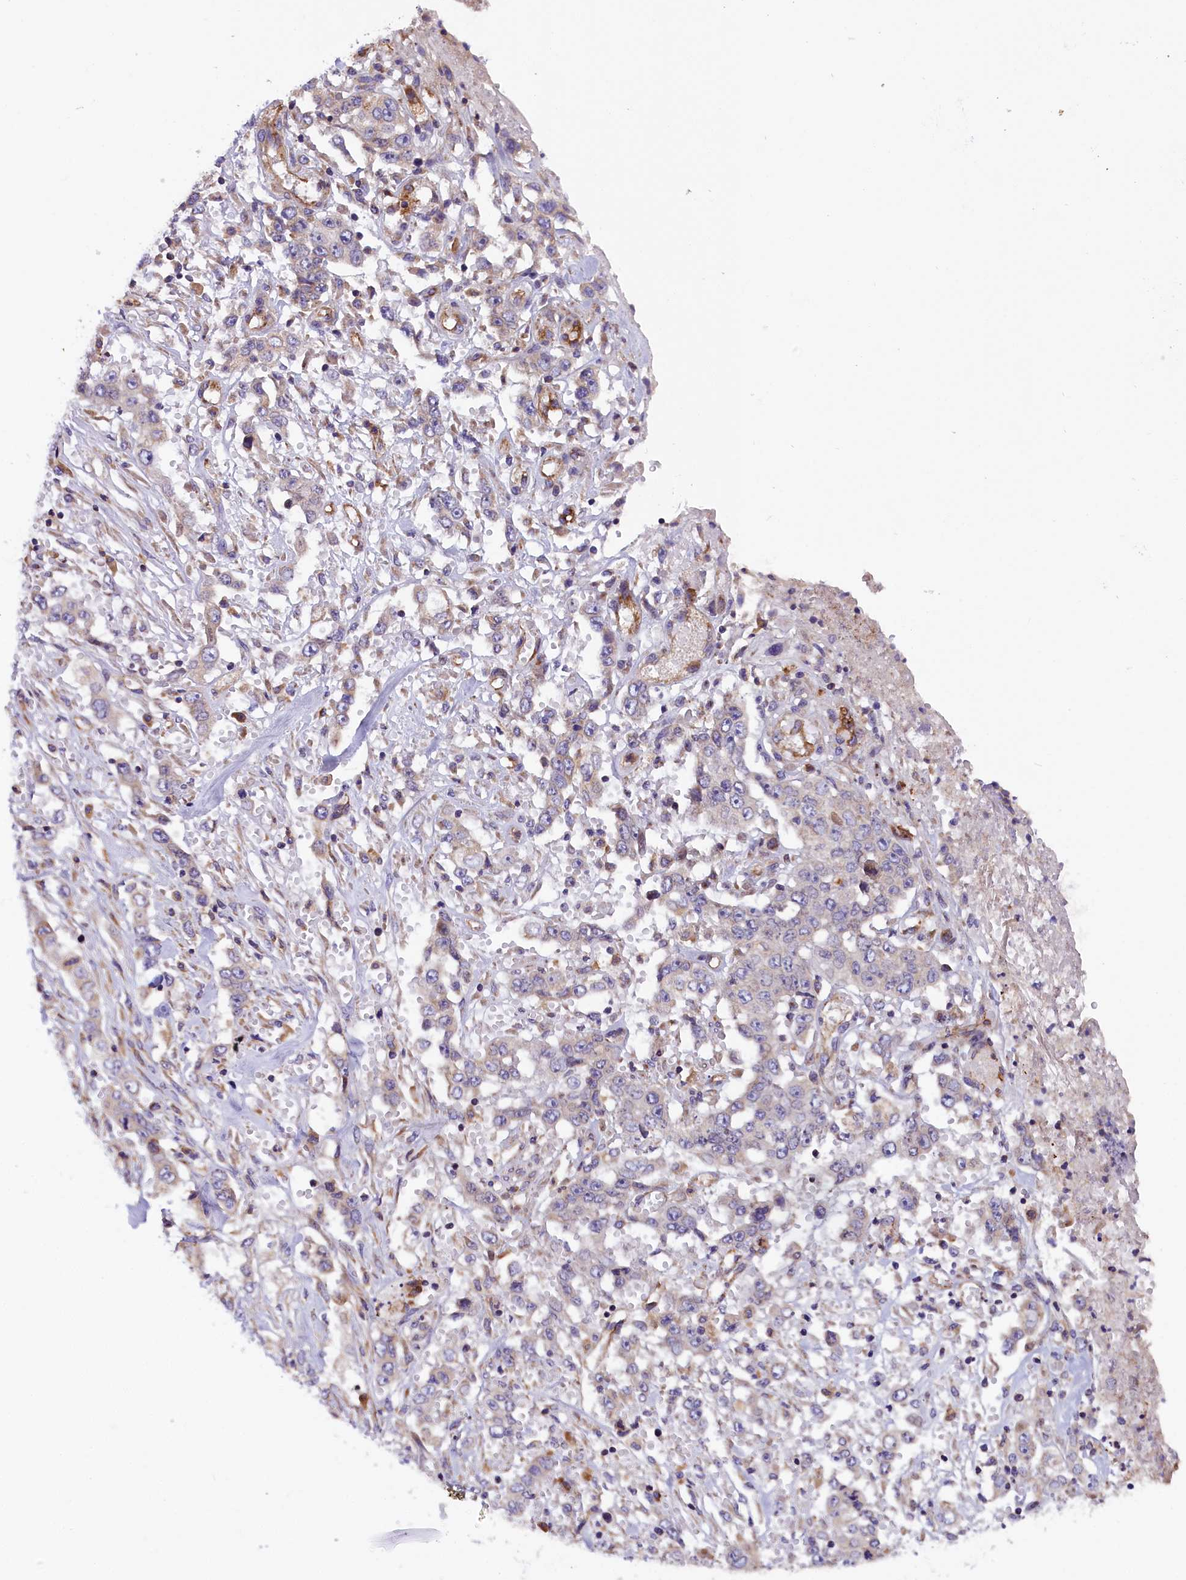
{"staining": {"intensity": "negative", "quantity": "none", "location": "none"}, "tissue": "stomach cancer", "cell_type": "Tumor cells", "image_type": "cancer", "snomed": [{"axis": "morphology", "description": "Adenocarcinoma, NOS"}, {"axis": "topography", "description": "Stomach, upper"}], "caption": "A histopathology image of stomach cancer stained for a protein displays no brown staining in tumor cells. (Immunohistochemistry (ihc), brightfield microscopy, high magnification).", "gene": "DNAJB9", "patient": {"sex": "male", "age": 62}}